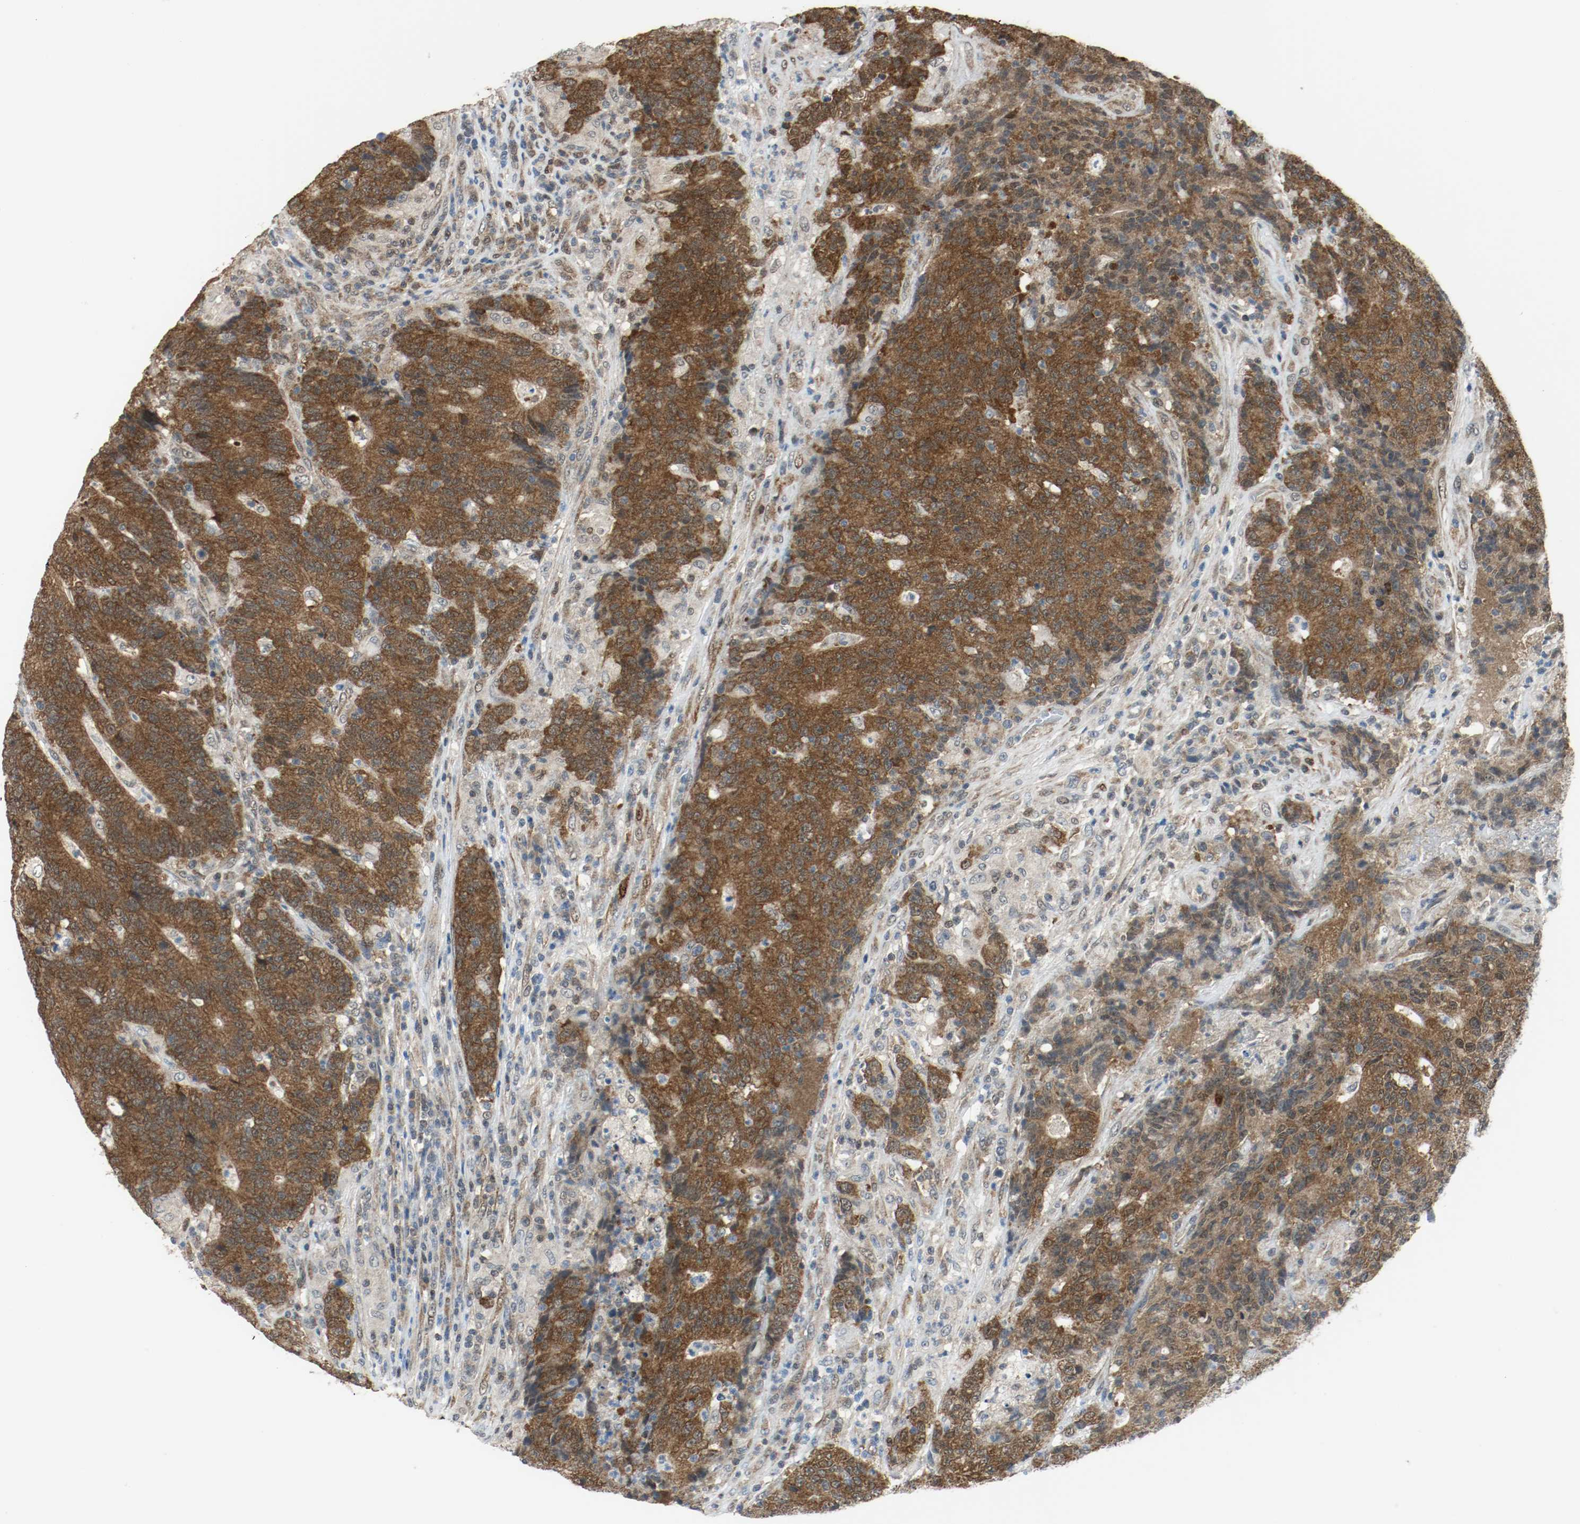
{"staining": {"intensity": "strong", "quantity": ">75%", "location": "cytoplasmic/membranous,nuclear"}, "tissue": "colorectal cancer", "cell_type": "Tumor cells", "image_type": "cancer", "snomed": [{"axis": "morphology", "description": "Normal tissue, NOS"}, {"axis": "morphology", "description": "Adenocarcinoma, NOS"}, {"axis": "topography", "description": "Colon"}], "caption": "Immunohistochemistry (IHC) micrograph of neoplastic tissue: human colorectal cancer stained using immunohistochemistry demonstrates high levels of strong protein expression localized specifically in the cytoplasmic/membranous and nuclear of tumor cells, appearing as a cytoplasmic/membranous and nuclear brown color.", "gene": "PPME1", "patient": {"sex": "female", "age": 75}}